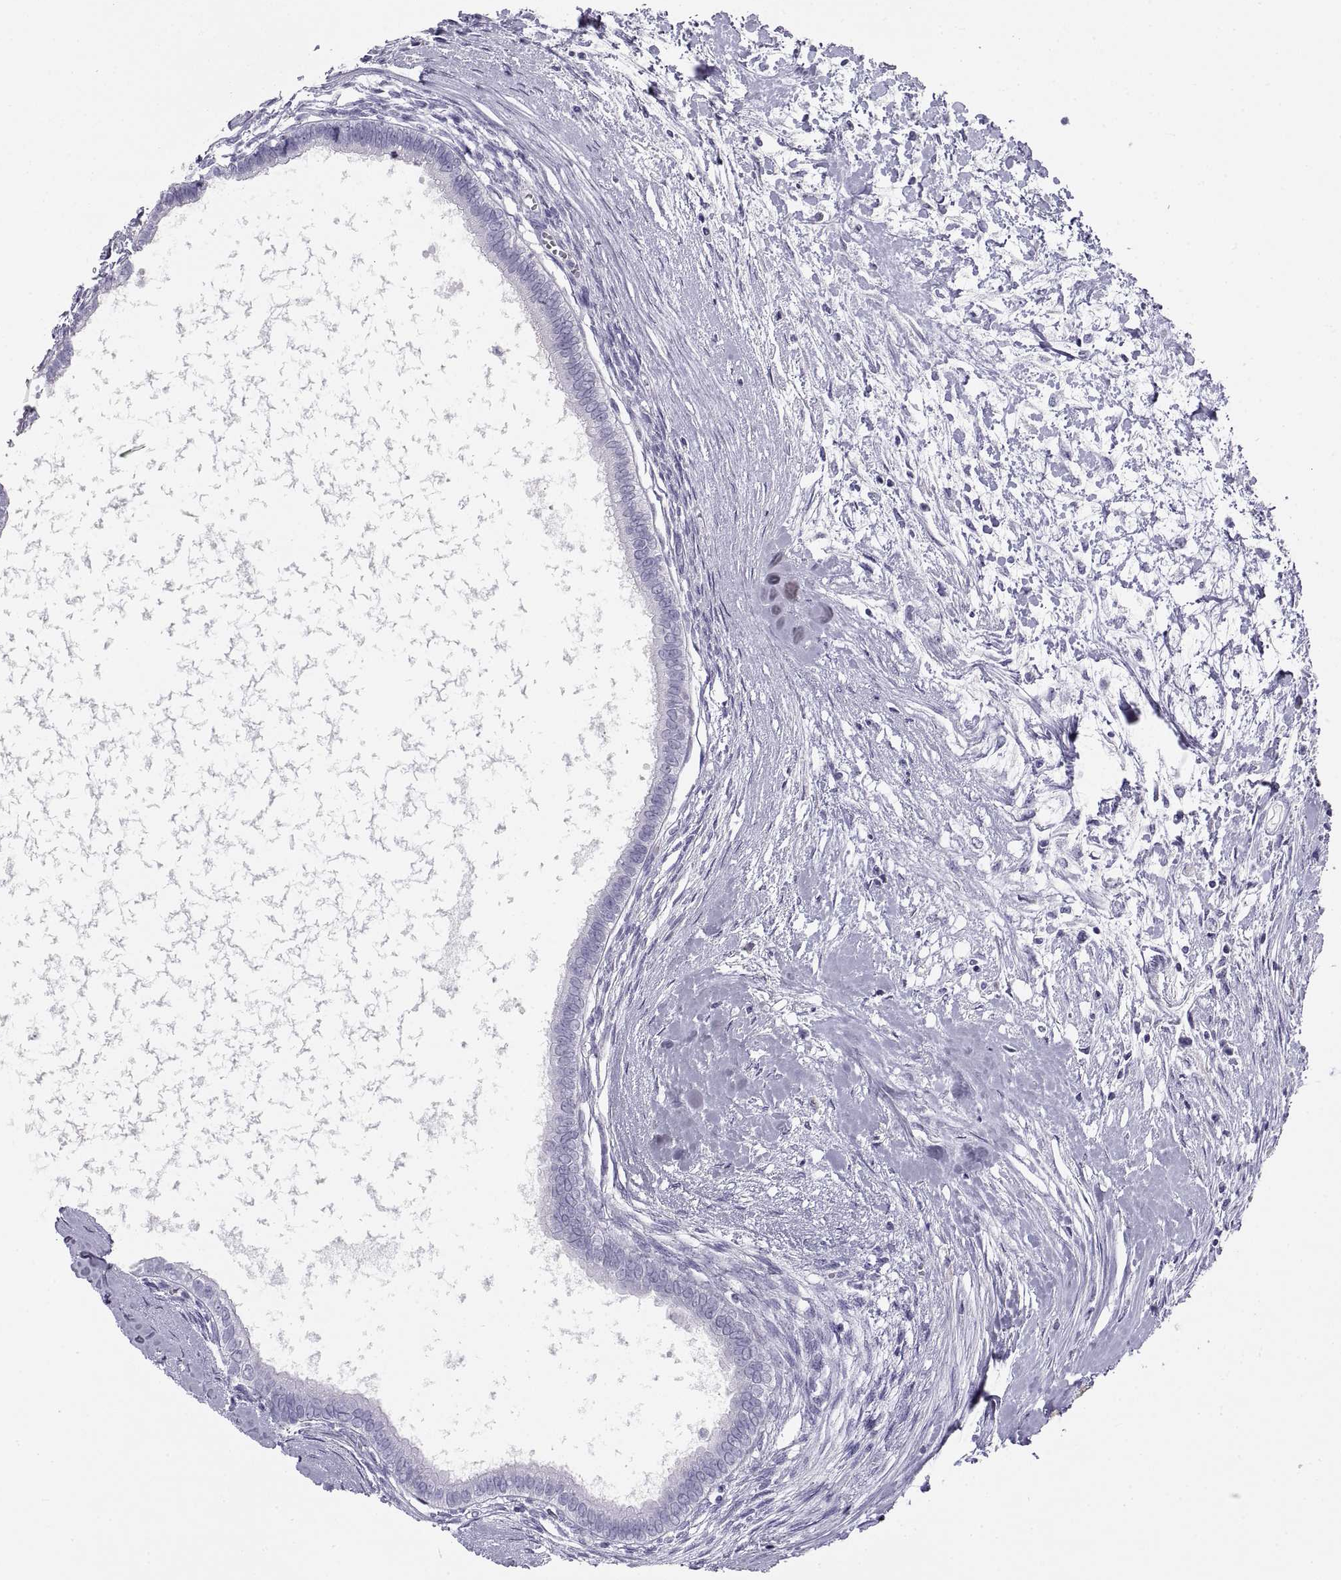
{"staining": {"intensity": "negative", "quantity": "none", "location": "none"}, "tissue": "testis cancer", "cell_type": "Tumor cells", "image_type": "cancer", "snomed": [{"axis": "morphology", "description": "Carcinoma, Embryonal, NOS"}, {"axis": "topography", "description": "Testis"}], "caption": "Testis cancer (embryonal carcinoma) was stained to show a protein in brown. There is no significant positivity in tumor cells.", "gene": "RLBP1", "patient": {"sex": "male", "age": 37}}